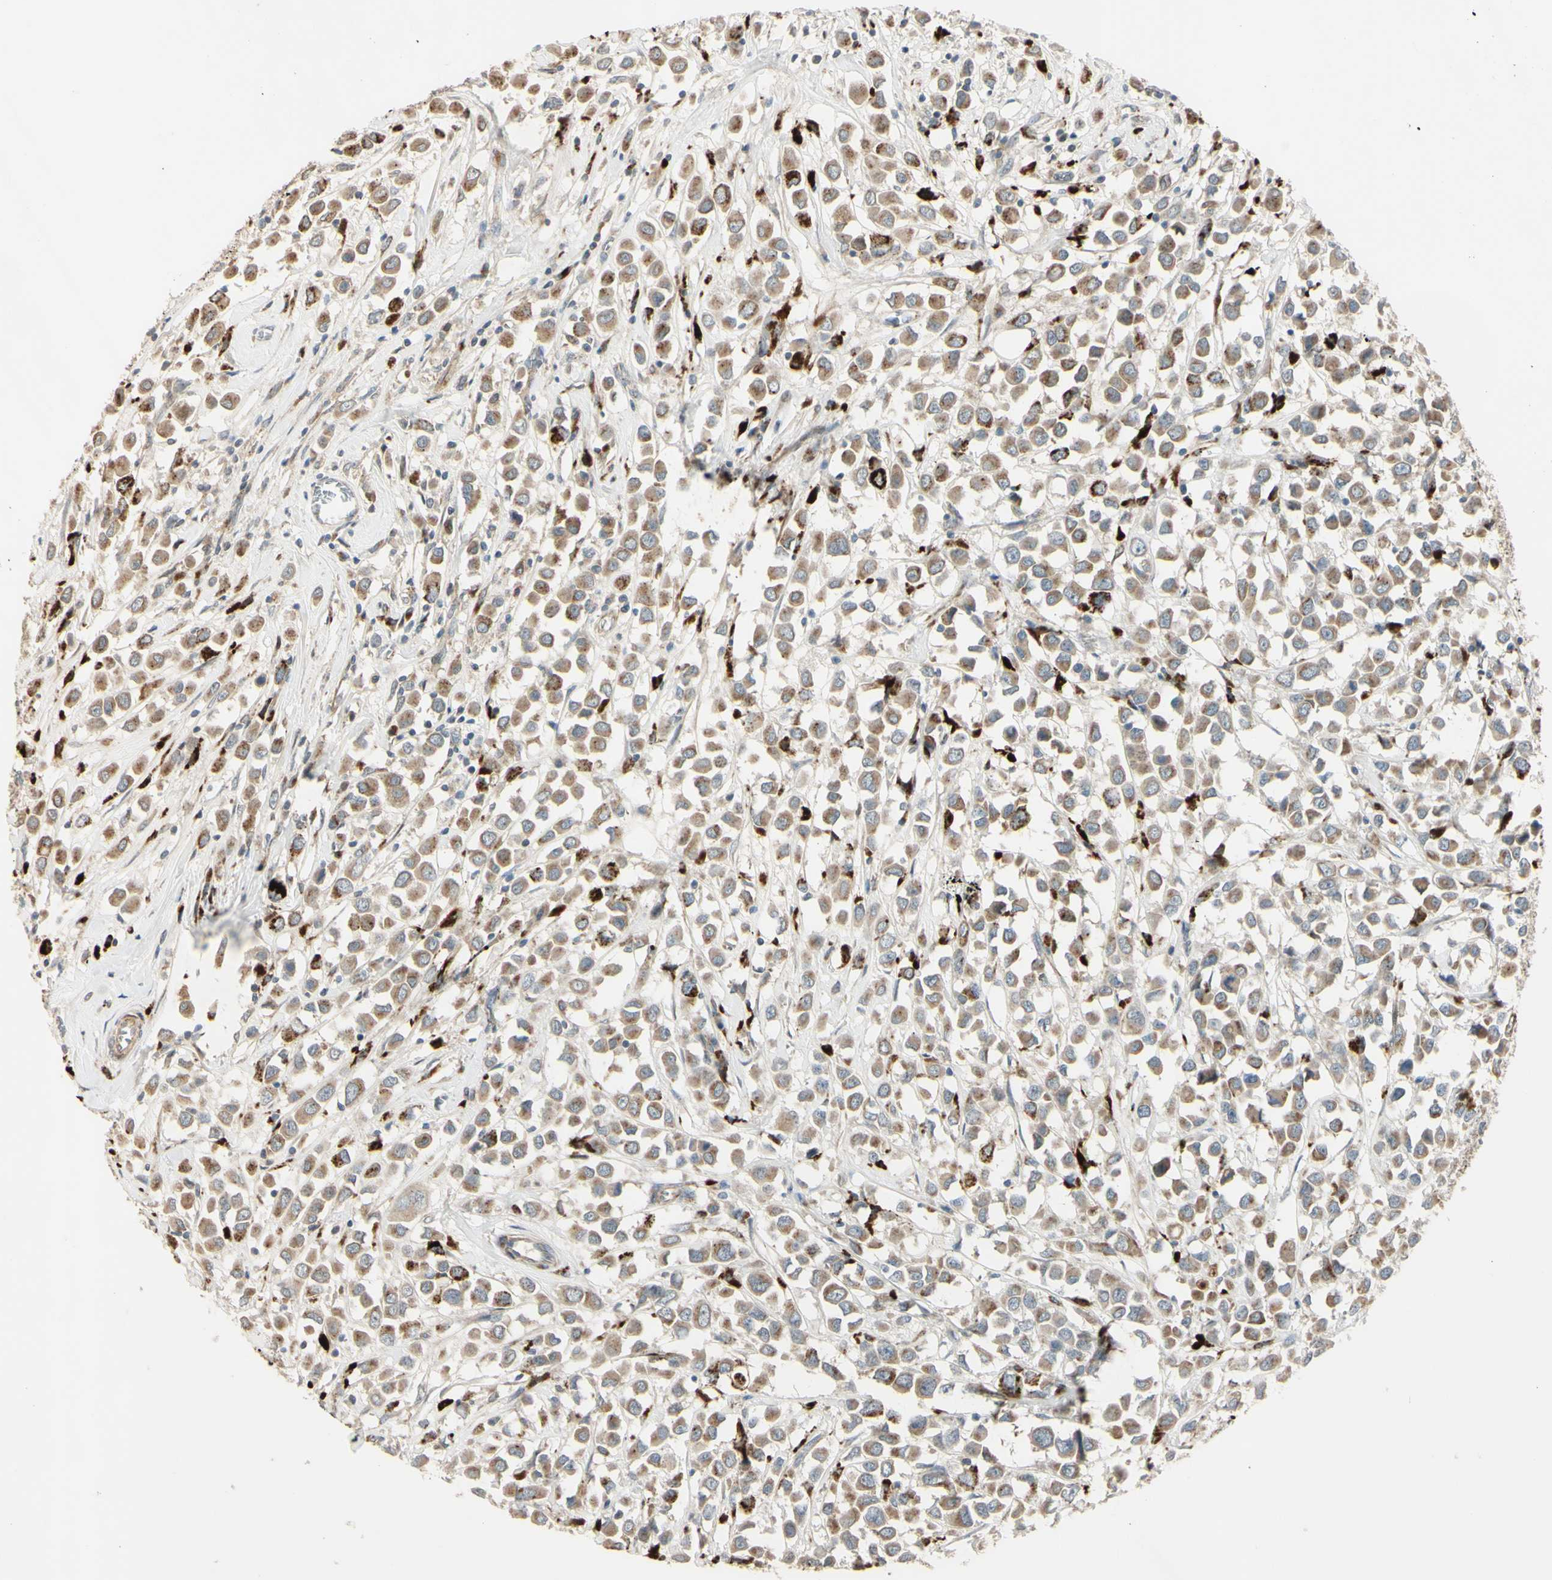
{"staining": {"intensity": "weak", "quantity": ">75%", "location": "cytoplasmic/membranous"}, "tissue": "breast cancer", "cell_type": "Tumor cells", "image_type": "cancer", "snomed": [{"axis": "morphology", "description": "Duct carcinoma"}, {"axis": "topography", "description": "Breast"}], "caption": "IHC micrograph of neoplastic tissue: human breast cancer (infiltrating ductal carcinoma) stained using immunohistochemistry (IHC) demonstrates low levels of weak protein expression localized specifically in the cytoplasmic/membranous of tumor cells, appearing as a cytoplasmic/membranous brown color.", "gene": "NDFIP1", "patient": {"sex": "female", "age": 61}}